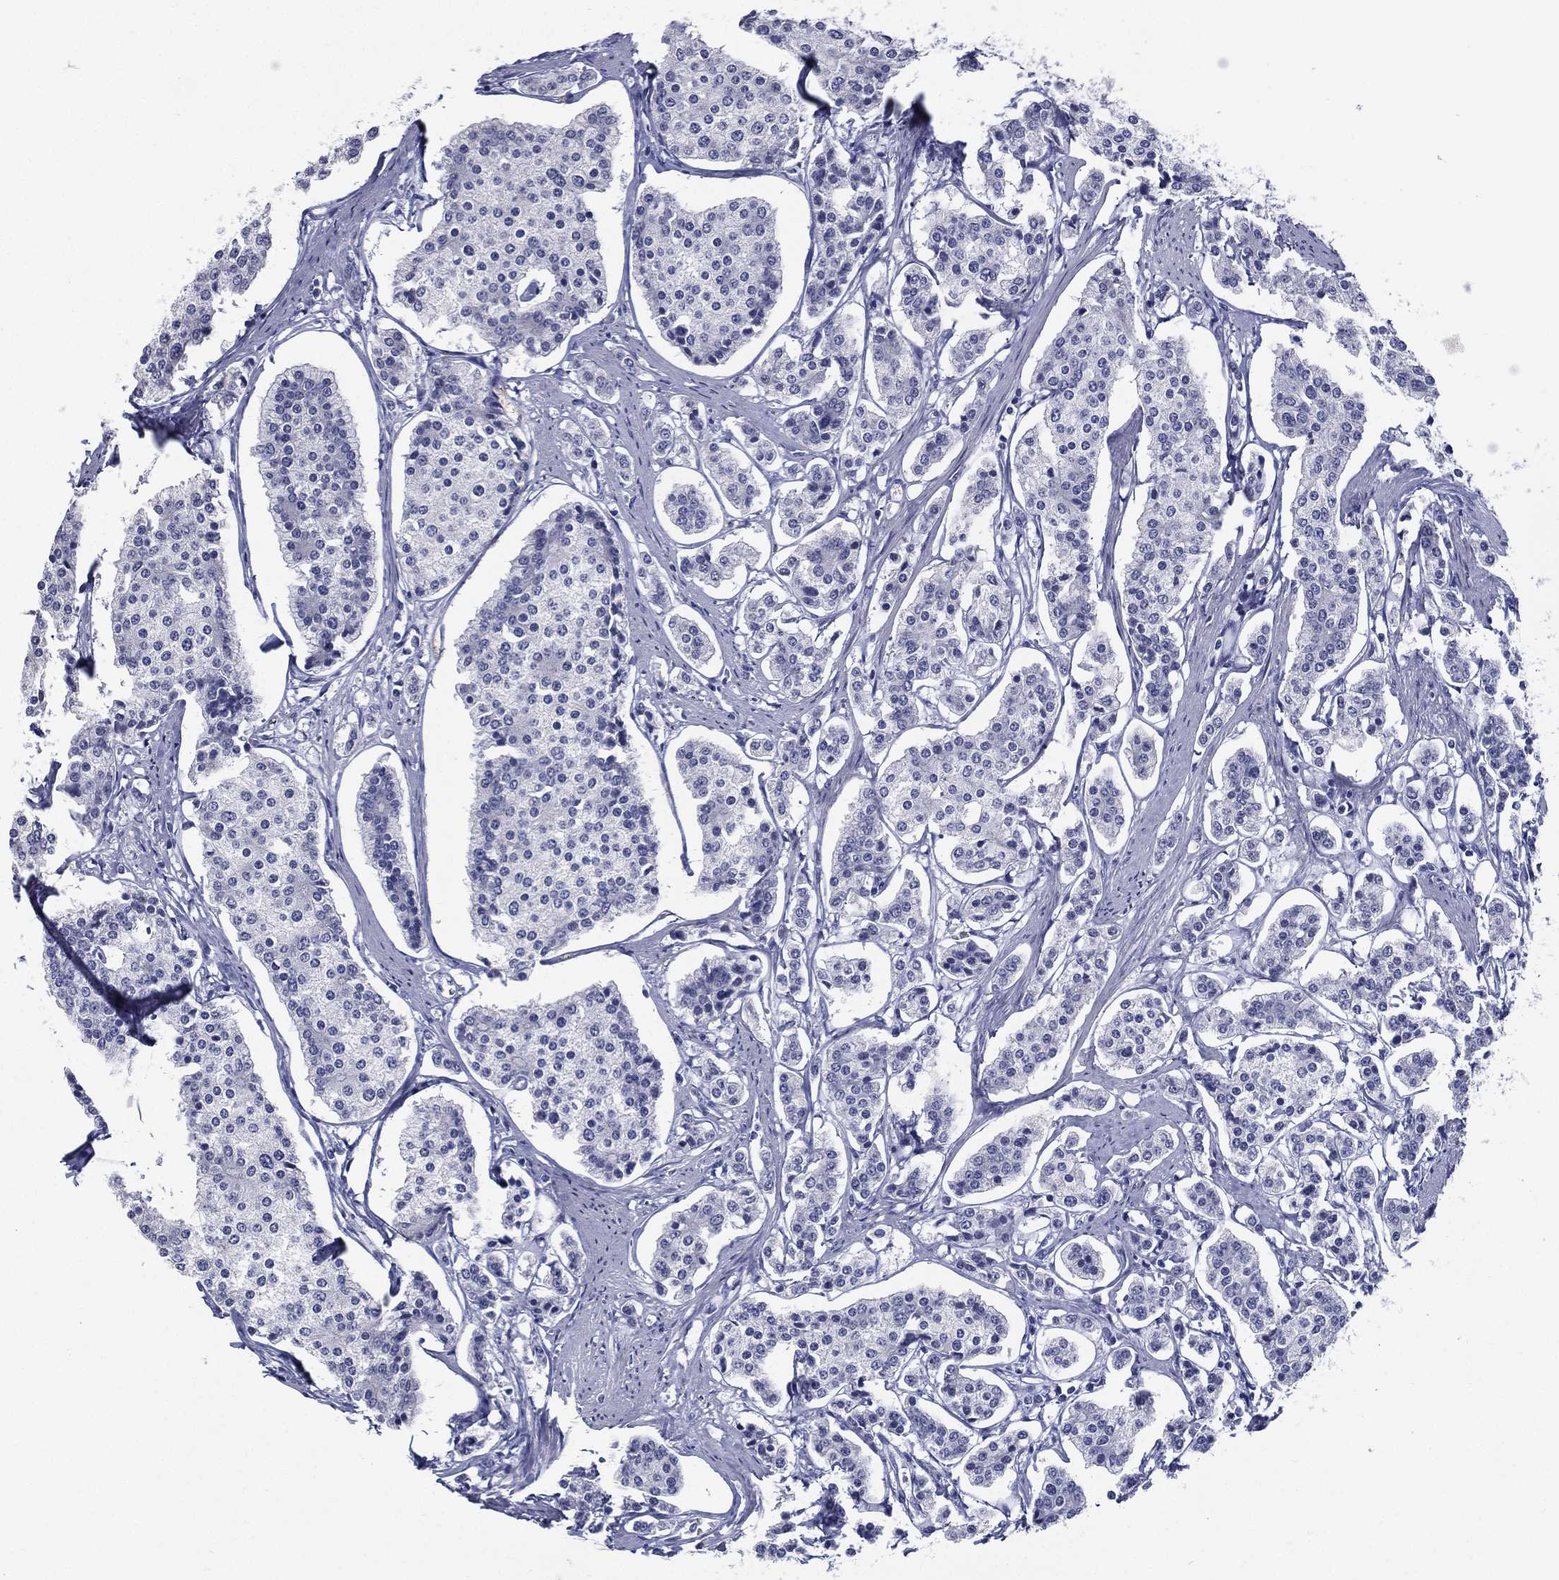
{"staining": {"intensity": "negative", "quantity": "none", "location": "none"}, "tissue": "carcinoid", "cell_type": "Tumor cells", "image_type": "cancer", "snomed": [{"axis": "morphology", "description": "Carcinoid, malignant, NOS"}, {"axis": "topography", "description": "Small intestine"}], "caption": "There is no significant expression in tumor cells of malignant carcinoid. The staining is performed using DAB (3,3'-diaminobenzidine) brown chromogen with nuclei counter-stained in using hematoxylin.", "gene": "RSPH4A", "patient": {"sex": "female", "age": 65}}